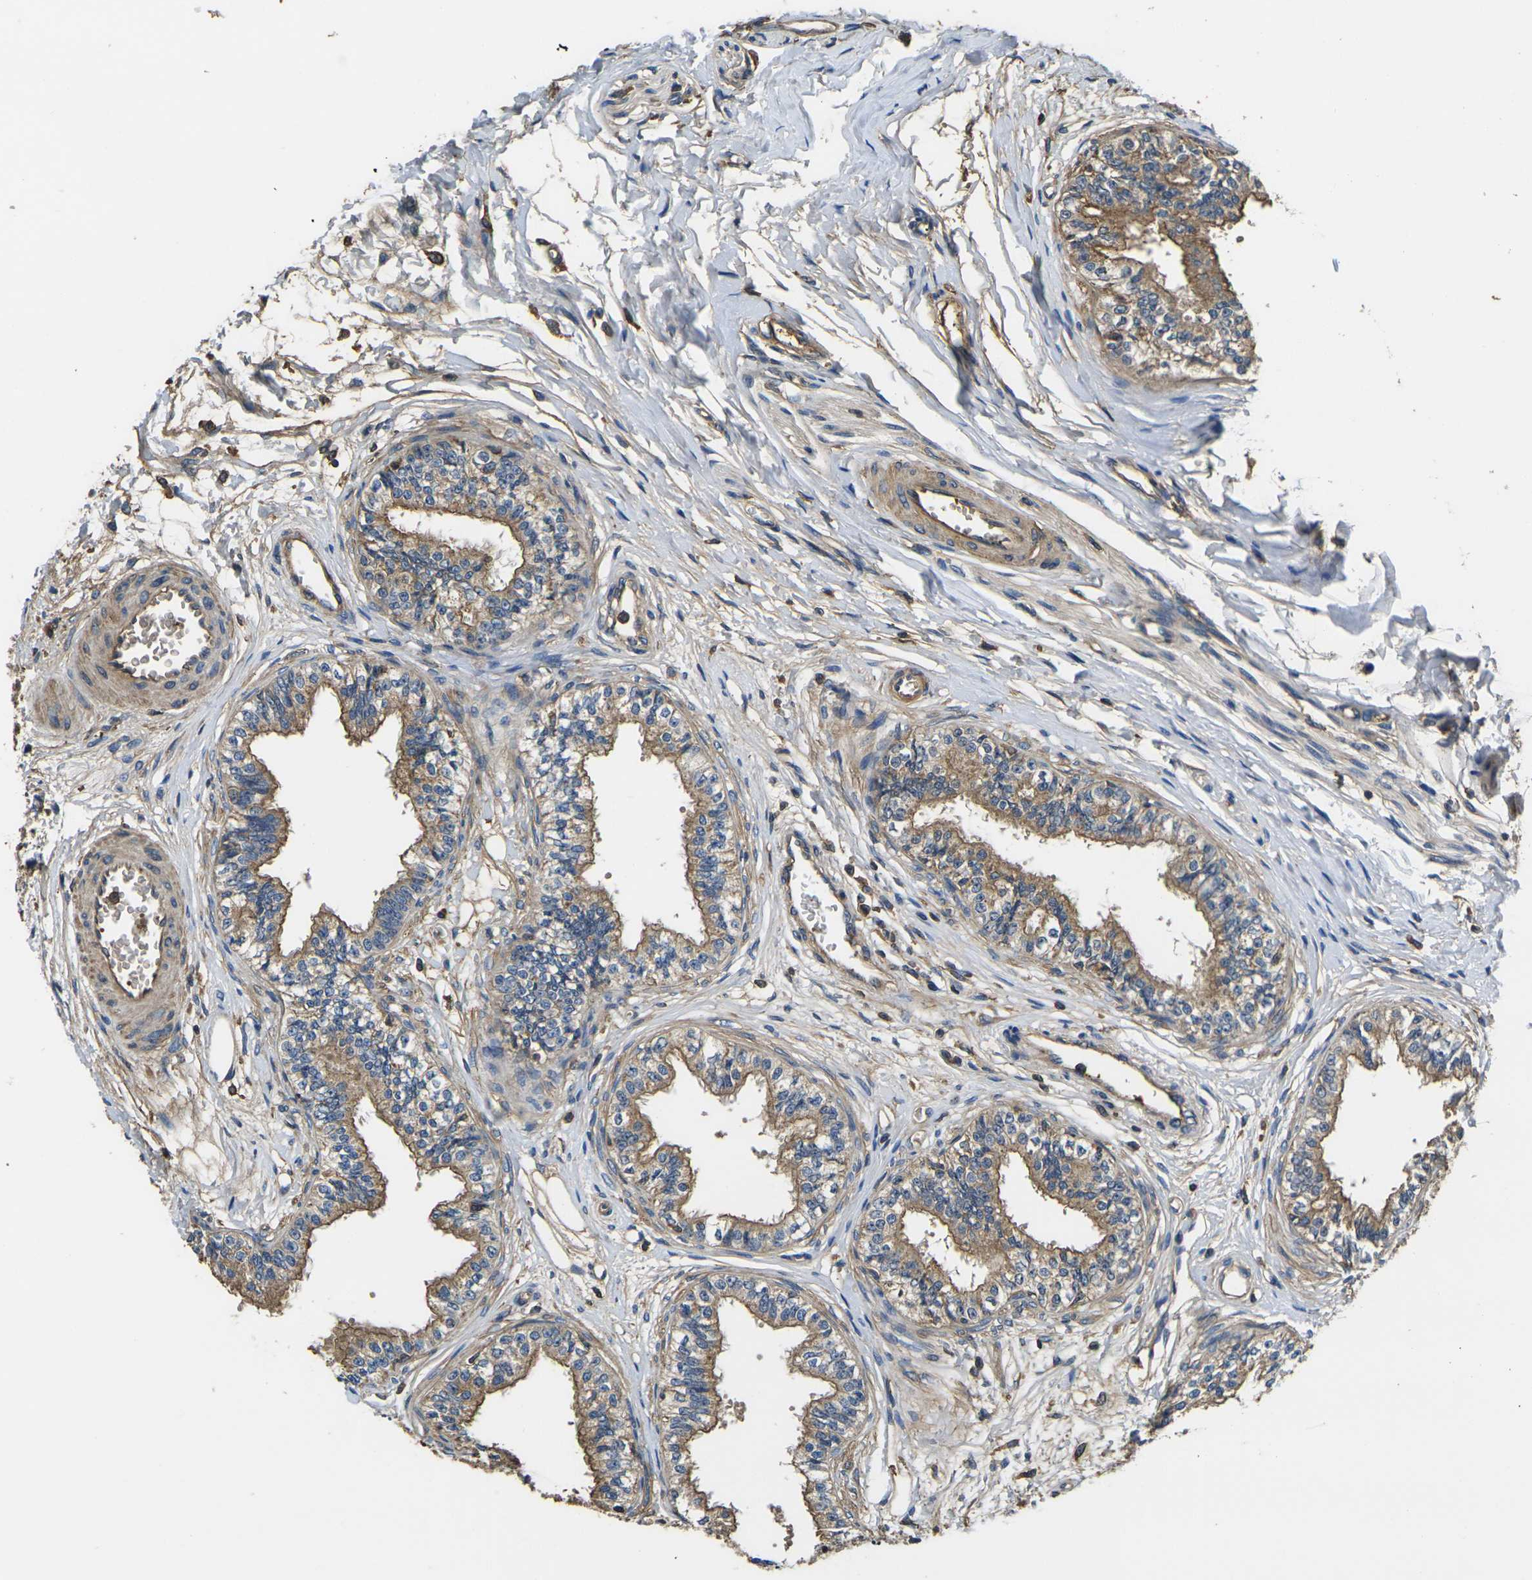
{"staining": {"intensity": "moderate", "quantity": ">75%", "location": "cytoplasmic/membranous"}, "tissue": "epididymis", "cell_type": "Glandular cells", "image_type": "normal", "snomed": [{"axis": "morphology", "description": "Normal tissue, NOS"}, {"axis": "morphology", "description": "Adenocarcinoma, metastatic, NOS"}, {"axis": "topography", "description": "Testis"}, {"axis": "topography", "description": "Epididymis"}], "caption": "Immunohistochemical staining of normal human epididymis displays medium levels of moderate cytoplasmic/membranous positivity in approximately >75% of glandular cells. (Brightfield microscopy of DAB IHC at high magnification).", "gene": "HSPG2", "patient": {"sex": "male", "age": 26}}